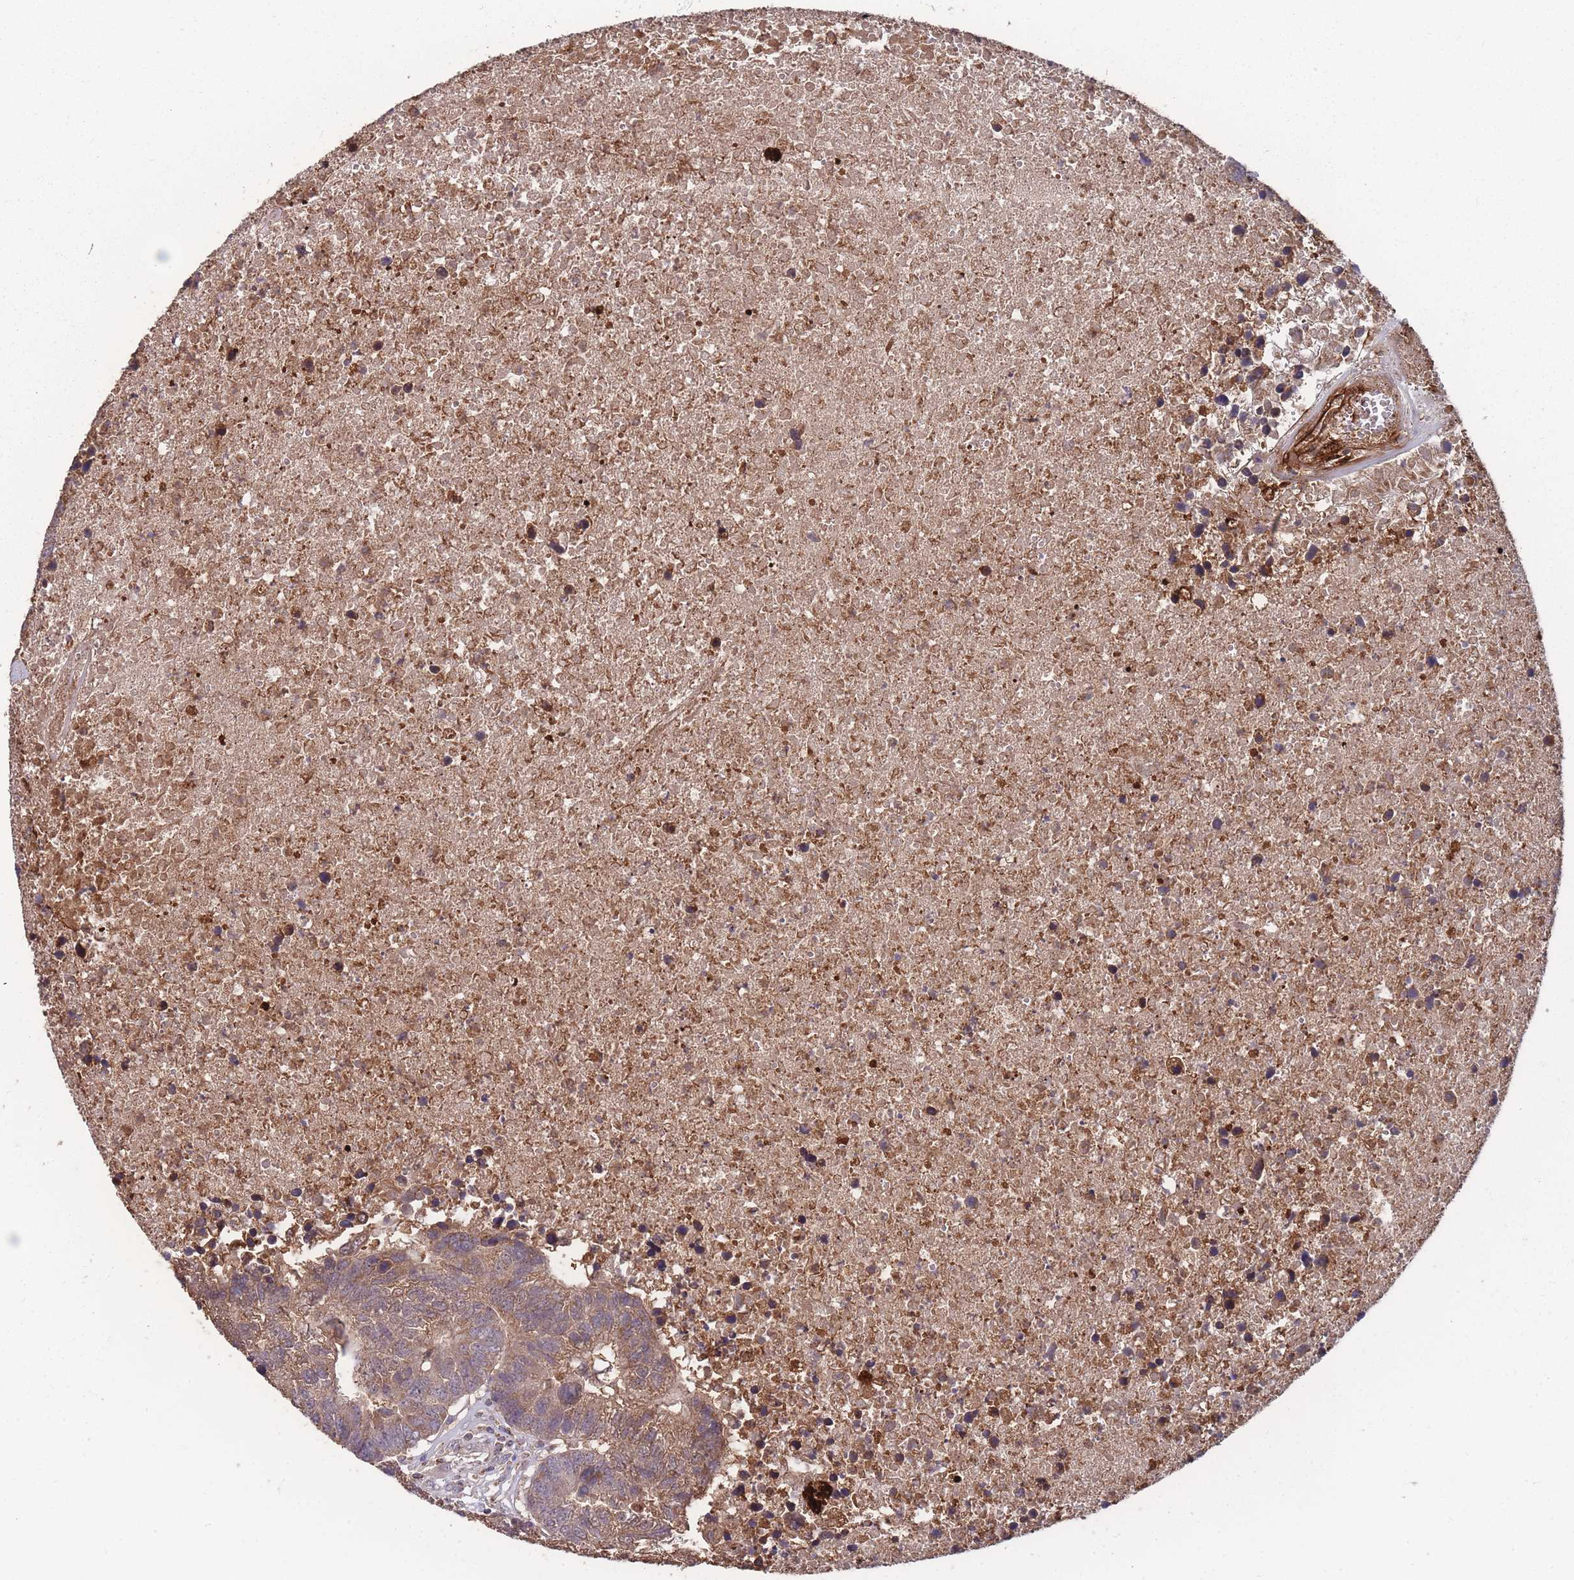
{"staining": {"intensity": "moderate", "quantity": ">75%", "location": "cytoplasmic/membranous"}, "tissue": "colorectal cancer", "cell_type": "Tumor cells", "image_type": "cancer", "snomed": [{"axis": "morphology", "description": "Adenocarcinoma, NOS"}, {"axis": "topography", "description": "Colon"}], "caption": "Protein analysis of colorectal cancer (adenocarcinoma) tissue exhibits moderate cytoplasmic/membranous expression in about >75% of tumor cells.", "gene": "SLC35B4", "patient": {"sex": "female", "age": 48}}